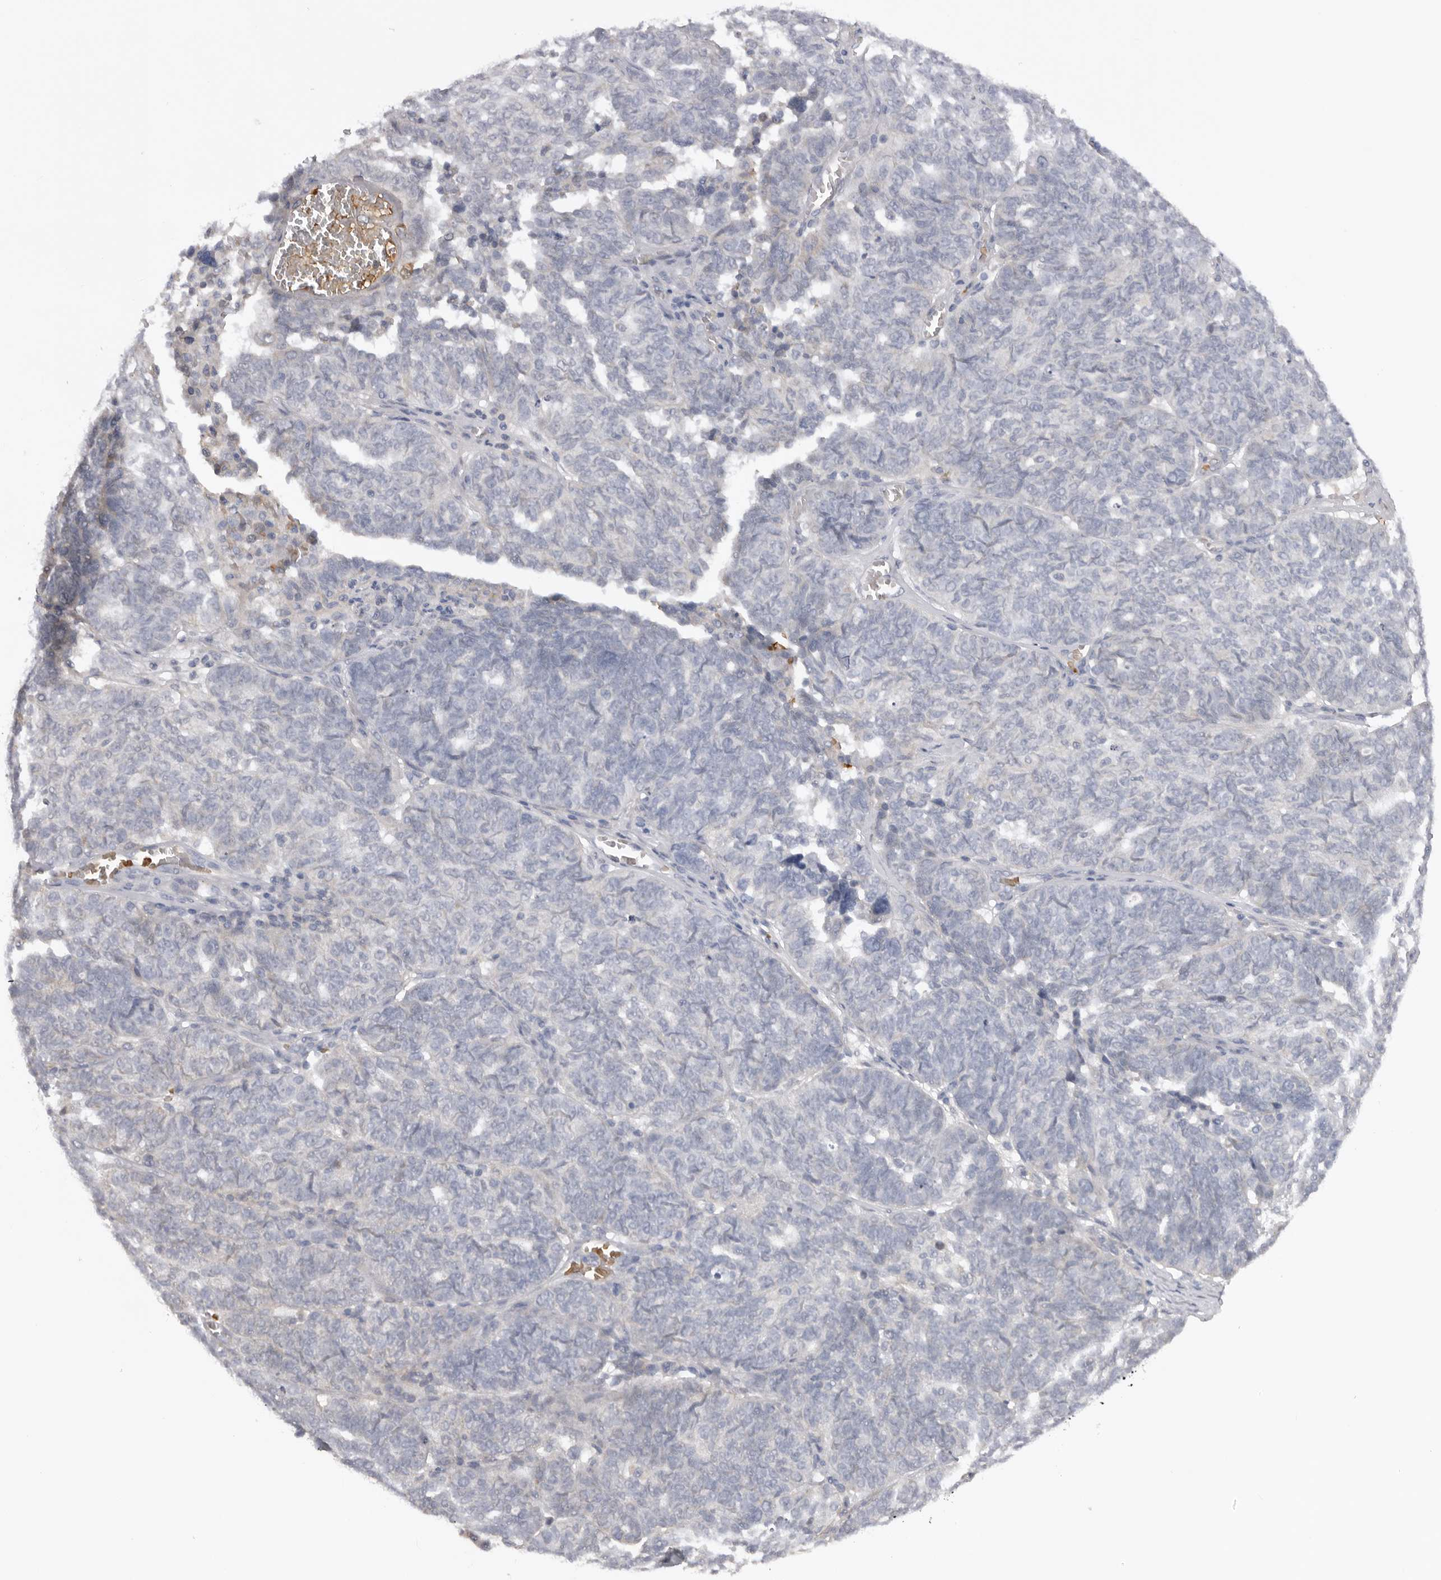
{"staining": {"intensity": "negative", "quantity": "none", "location": "none"}, "tissue": "ovarian cancer", "cell_type": "Tumor cells", "image_type": "cancer", "snomed": [{"axis": "morphology", "description": "Cystadenocarcinoma, serous, NOS"}, {"axis": "topography", "description": "Ovary"}], "caption": "Immunohistochemistry (IHC) micrograph of neoplastic tissue: serous cystadenocarcinoma (ovarian) stained with DAB (3,3'-diaminobenzidine) demonstrates no significant protein expression in tumor cells.", "gene": "TNR", "patient": {"sex": "female", "age": 59}}